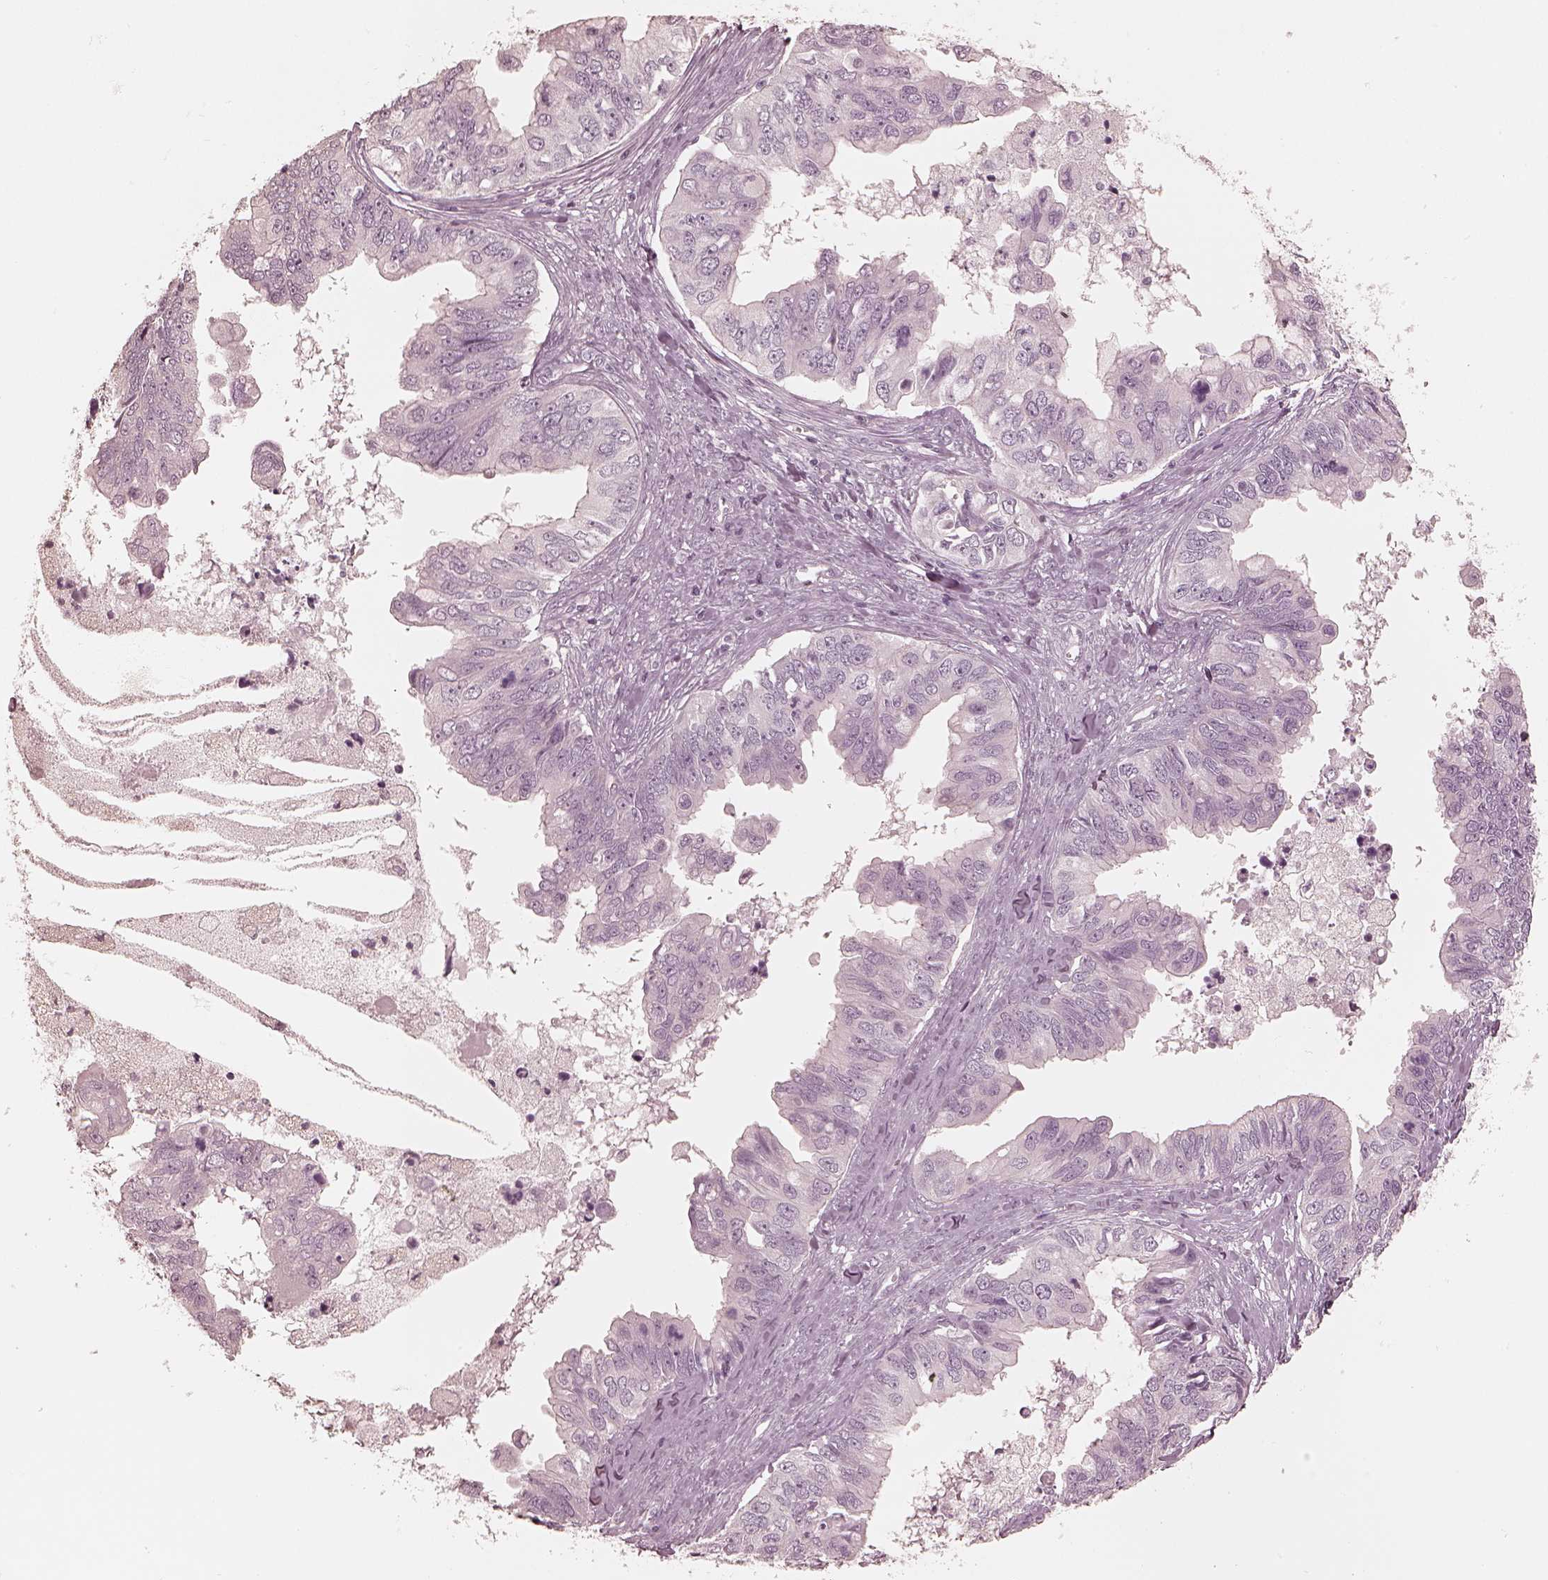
{"staining": {"intensity": "negative", "quantity": "none", "location": "none"}, "tissue": "ovarian cancer", "cell_type": "Tumor cells", "image_type": "cancer", "snomed": [{"axis": "morphology", "description": "Cystadenocarcinoma, mucinous, NOS"}, {"axis": "topography", "description": "Ovary"}], "caption": "Human mucinous cystadenocarcinoma (ovarian) stained for a protein using immunohistochemistry exhibits no positivity in tumor cells.", "gene": "CALR3", "patient": {"sex": "female", "age": 76}}